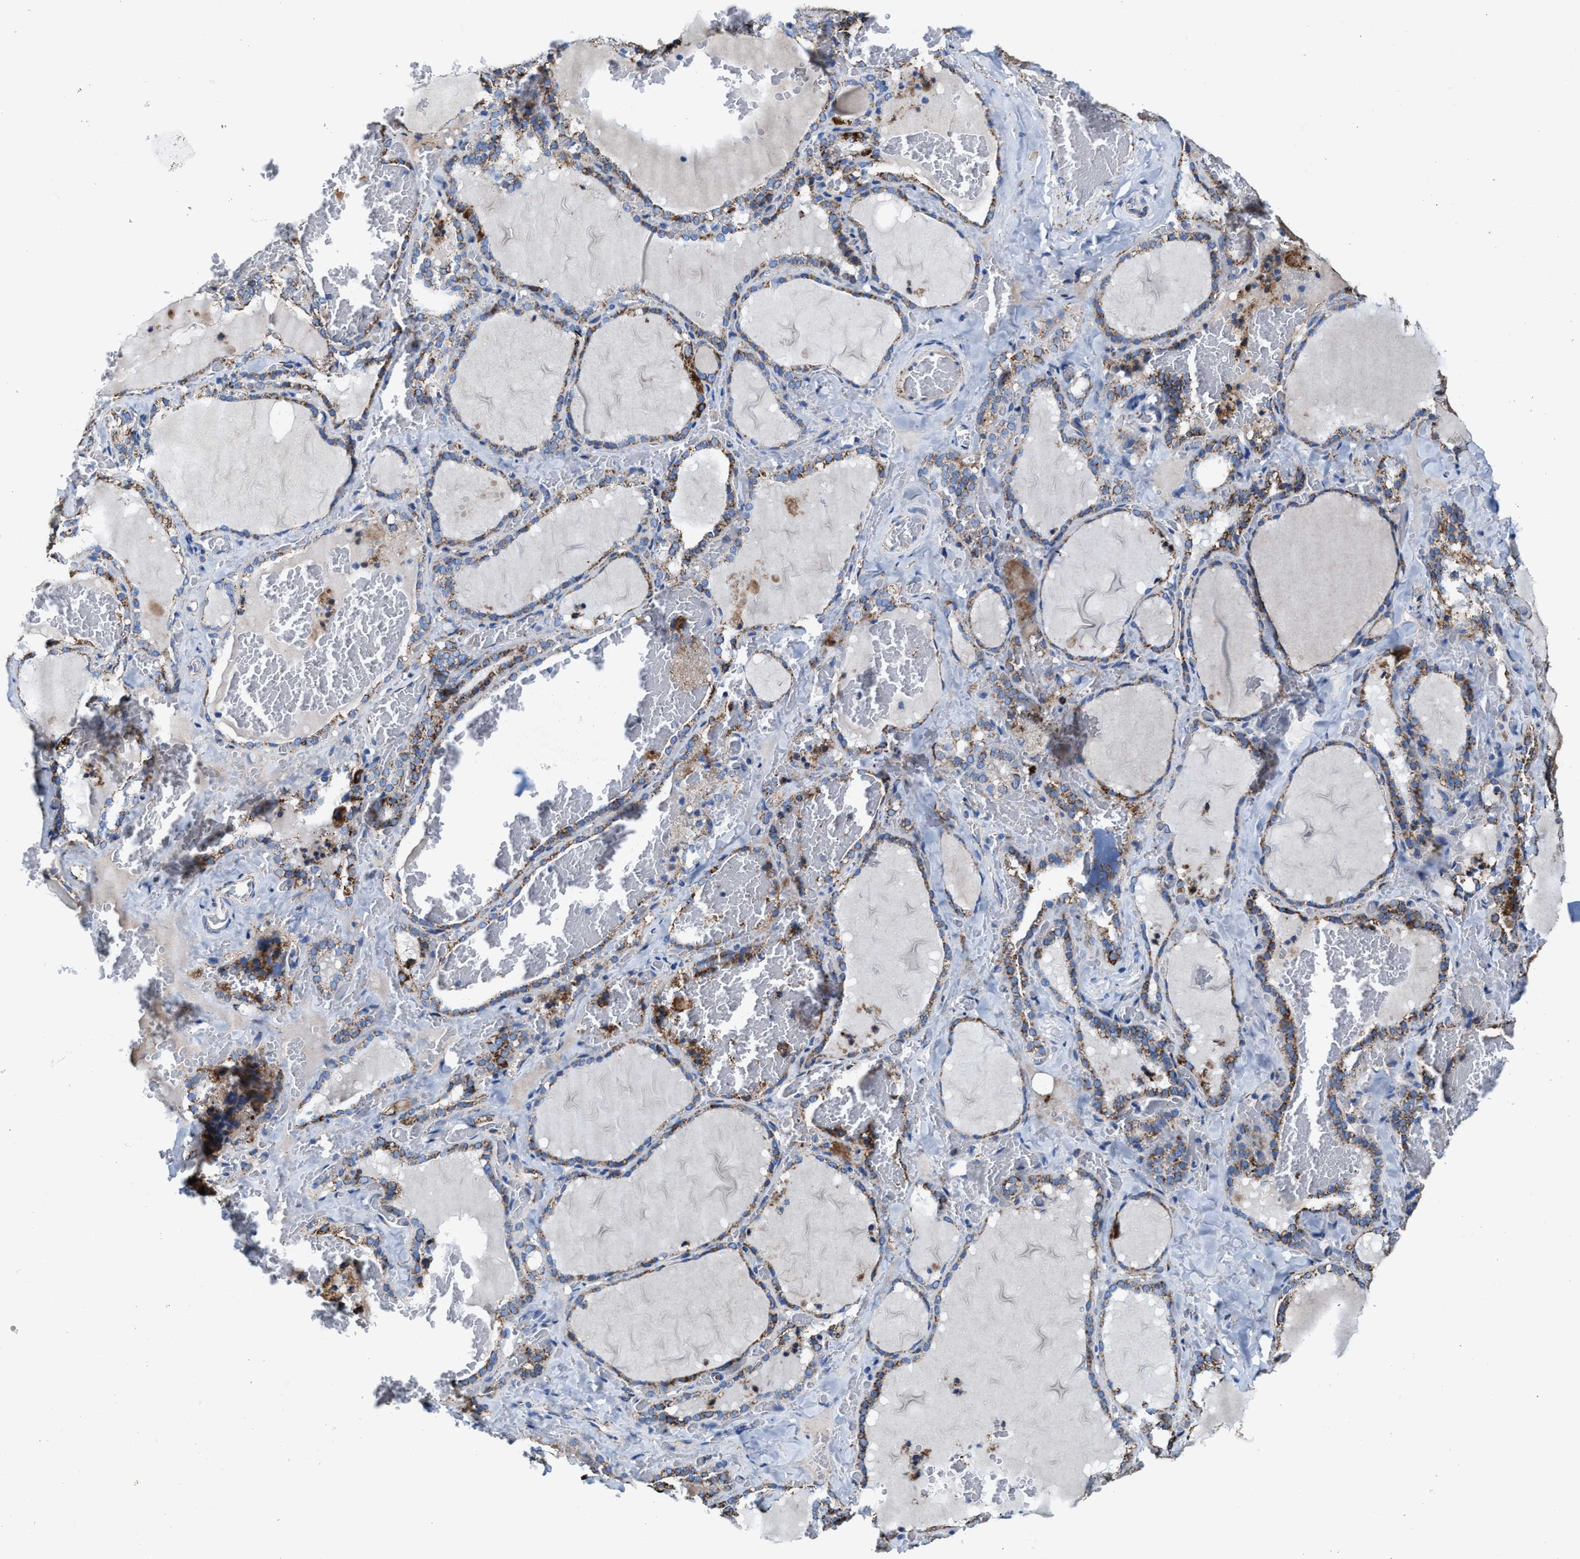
{"staining": {"intensity": "moderate", "quantity": ">75%", "location": "cytoplasmic/membranous"}, "tissue": "thyroid gland", "cell_type": "Glandular cells", "image_type": "normal", "snomed": [{"axis": "morphology", "description": "Normal tissue, NOS"}, {"axis": "topography", "description": "Thyroid gland"}], "caption": "Moderate cytoplasmic/membranous expression for a protein is seen in approximately >75% of glandular cells of unremarkable thyroid gland using immunohistochemistry (IHC).", "gene": "ALDH1B1", "patient": {"sex": "female", "age": 22}}